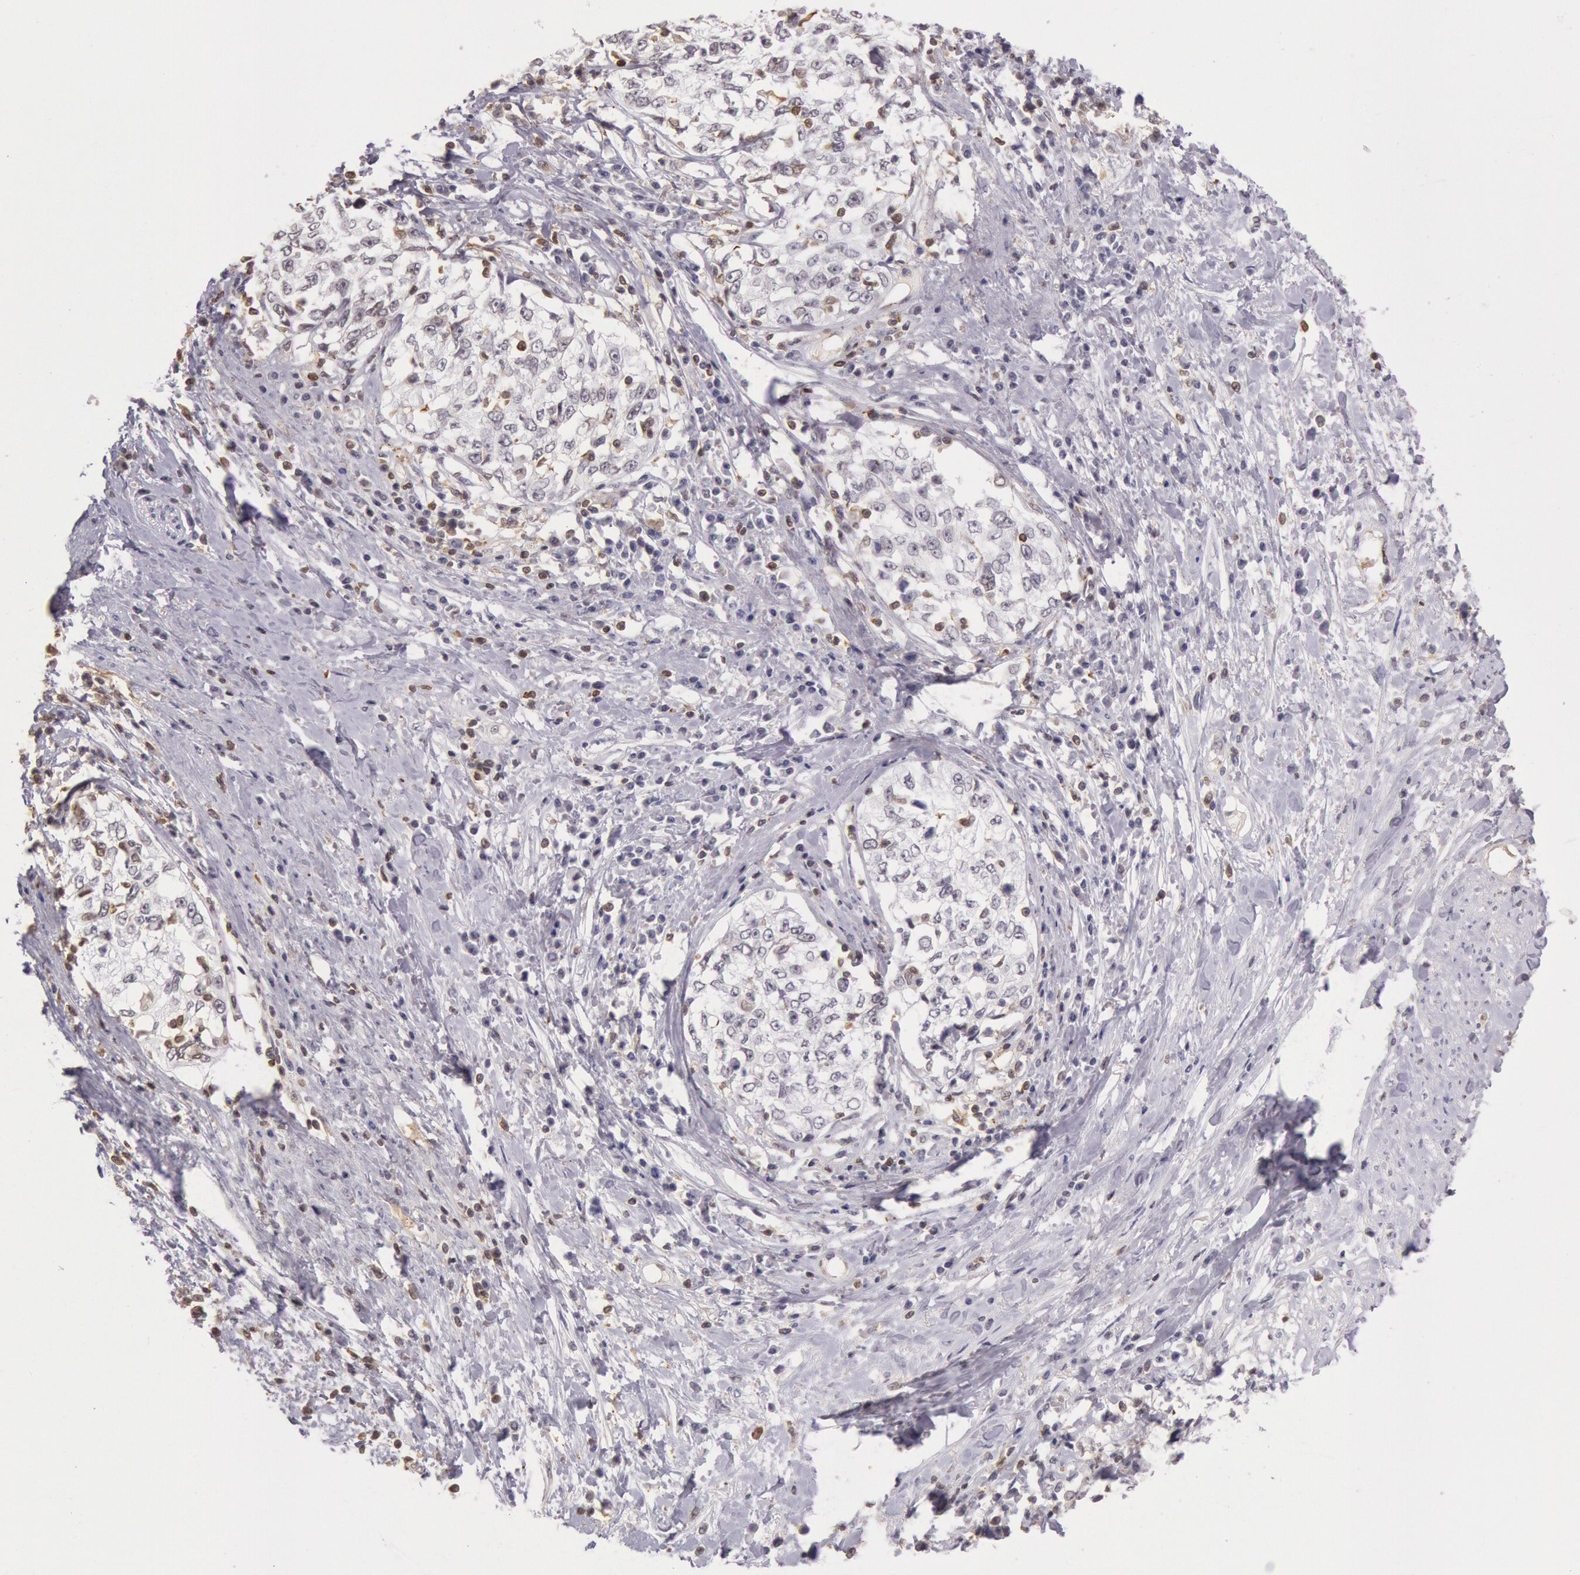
{"staining": {"intensity": "negative", "quantity": "none", "location": "none"}, "tissue": "cervical cancer", "cell_type": "Tumor cells", "image_type": "cancer", "snomed": [{"axis": "morphology", "description": "Squamous cell carcinoma, NOS"}, {"axis": "topography", "description": "Cervix"}], "caption": "IHC of human squamous cell carcinoma (cervical) demonstrates no expression in tumor cells.", "gene": "HIF1A", "patient": {"sex": "female", "age": 57}}